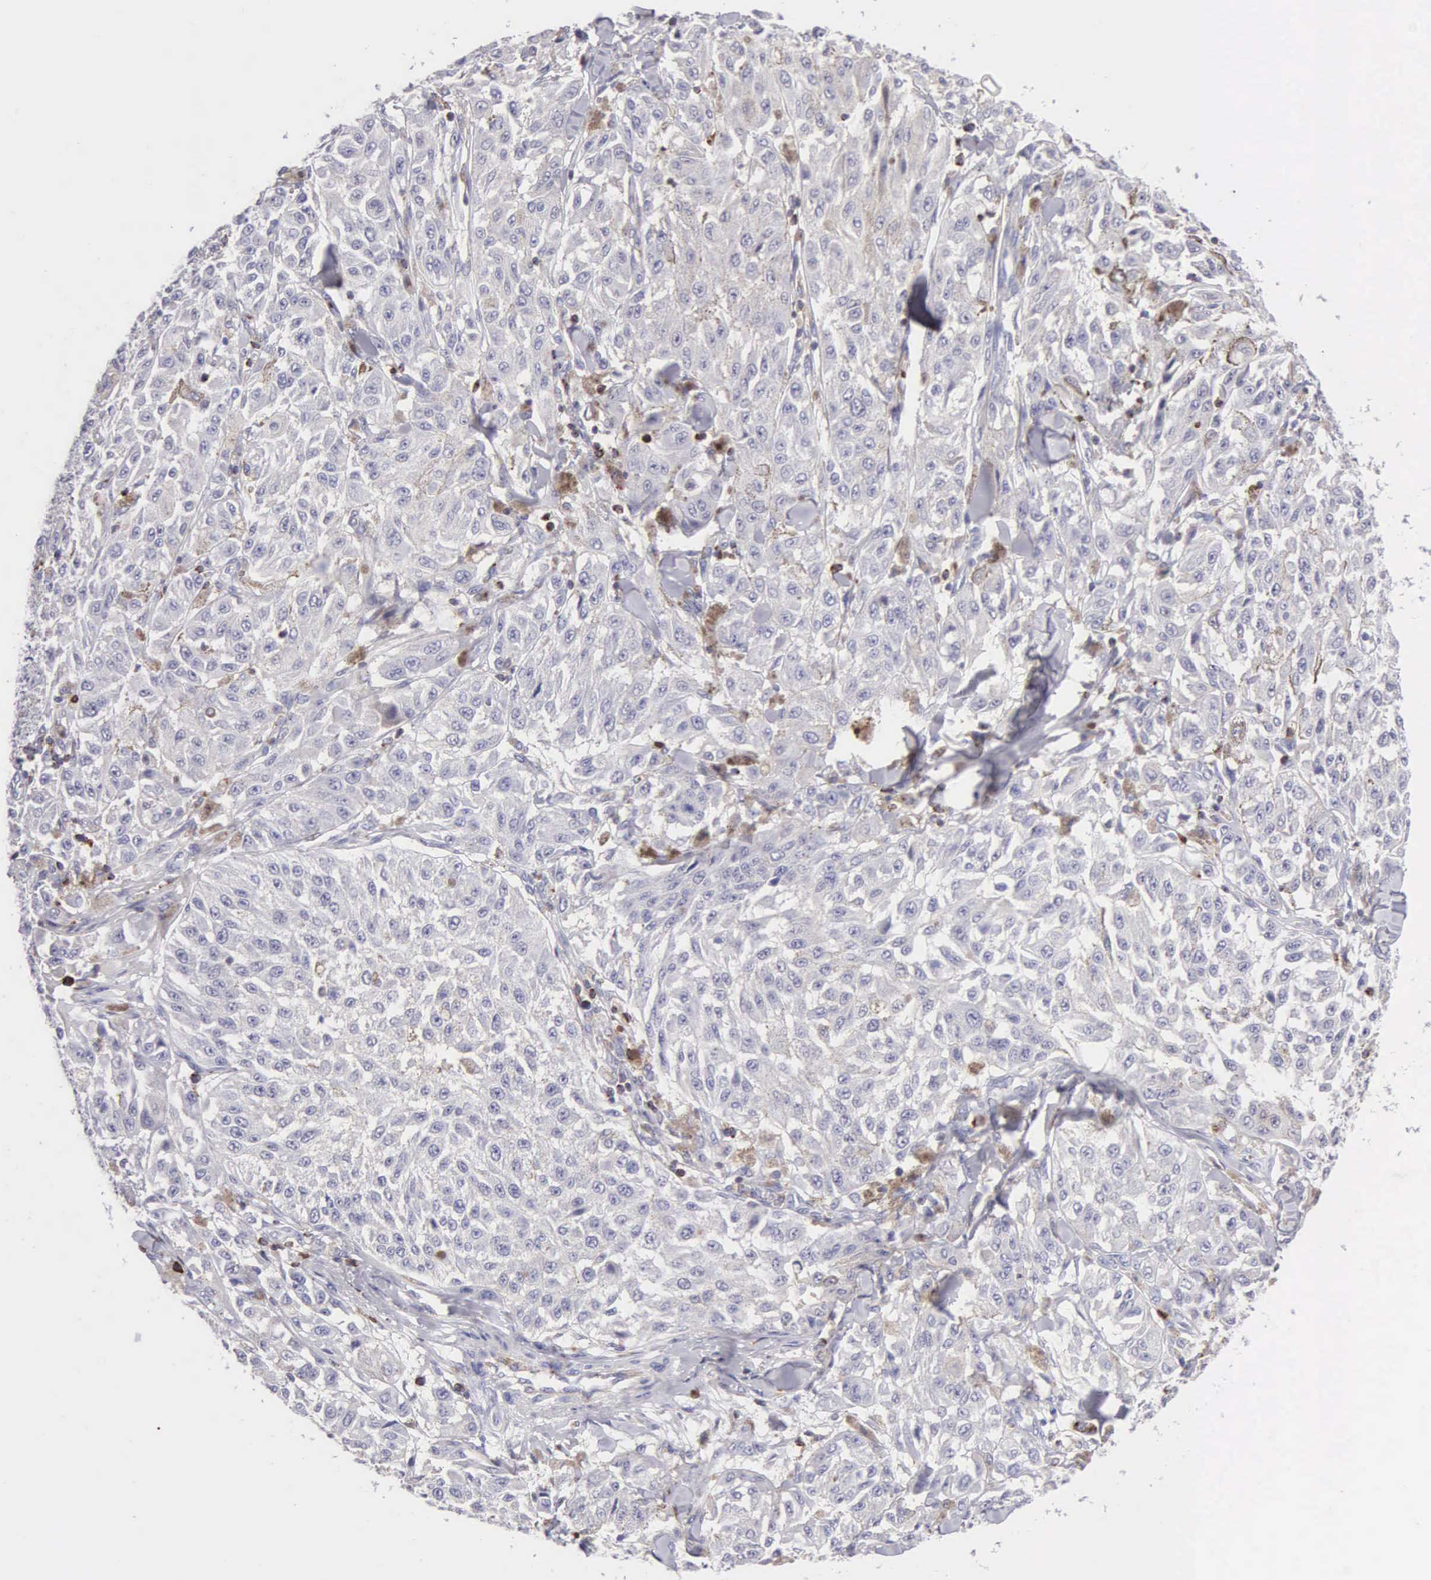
{"staining": {"intensity": "negative", "quantity": "none", "location": "none"}, "tissue": "melanoma", "cell_type": "Tumor cells", "image_type": "cancer", "snomed": [{"axis": "morphology", "description": "Malignant melanoma, NOS"}, {"axis": "topography", "description": "Skin"}], "caption": "Immunohistochemistry of human malignant melanoma reveals no expression in tumor cells.", "gene": "SRGN", "patient": {"sex": "female", "age": 64}}